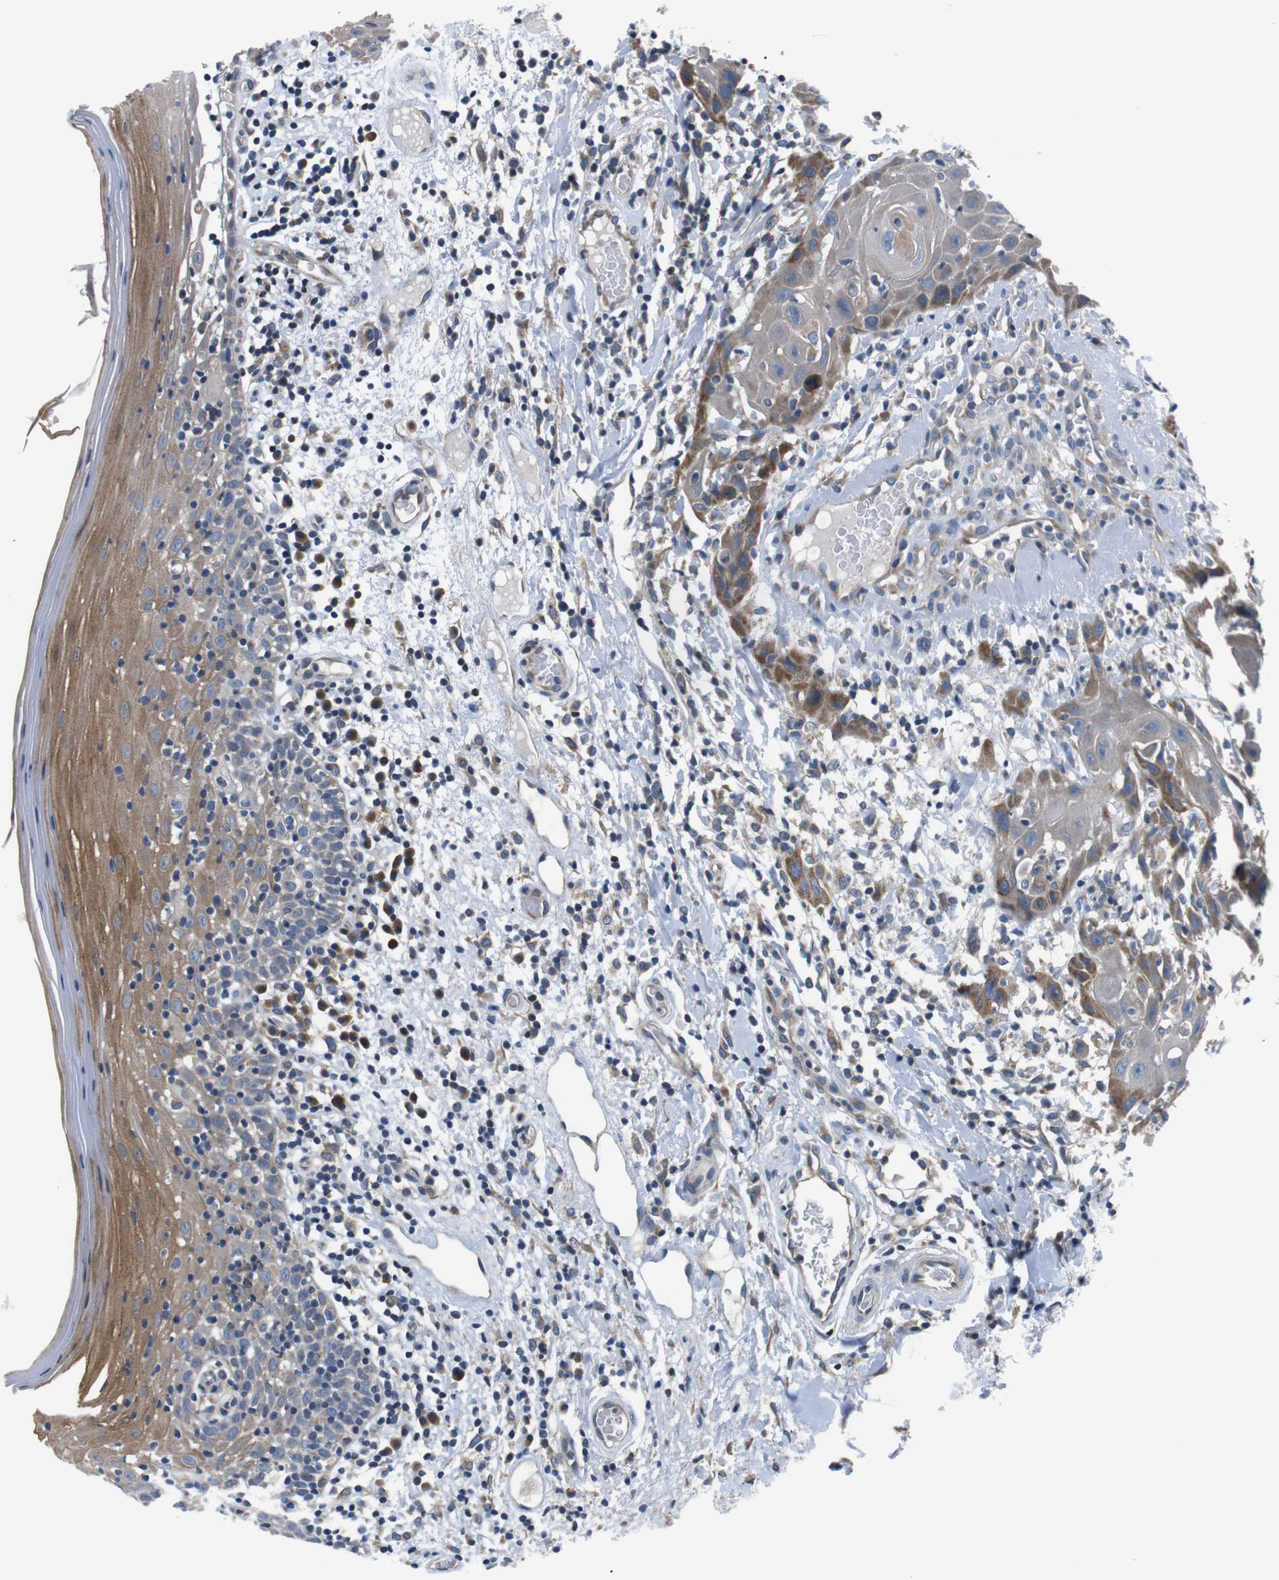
{"staining": {"intensity": "moderate", "quantity": ">75%", "location": "cytoplasmic/membranous"}, "tissue": "oral mucosa", "cell_type": "Squamous epithelial cells", "image_type": "normal", "snomed": [{"axis": "morphology", "description": "Normal tissue, NOS"}, {"axis": "morphology", "description": "Squamous cell carcinoma, NOS"}, {"axis": "topography", "description": "Skeletal muscle"}, {"axis": "topography", "description": "Oral tissue"}], "caption": "Oral mucosa stained with DAB immunohistochemistry (IHC) reveals medium levels of moderate cytoplasmic/membranous positivity in approximately >75% of squamous epithelial cells.", "gene": "JAK1", "patient": {"sex": "male", "age": 71}}